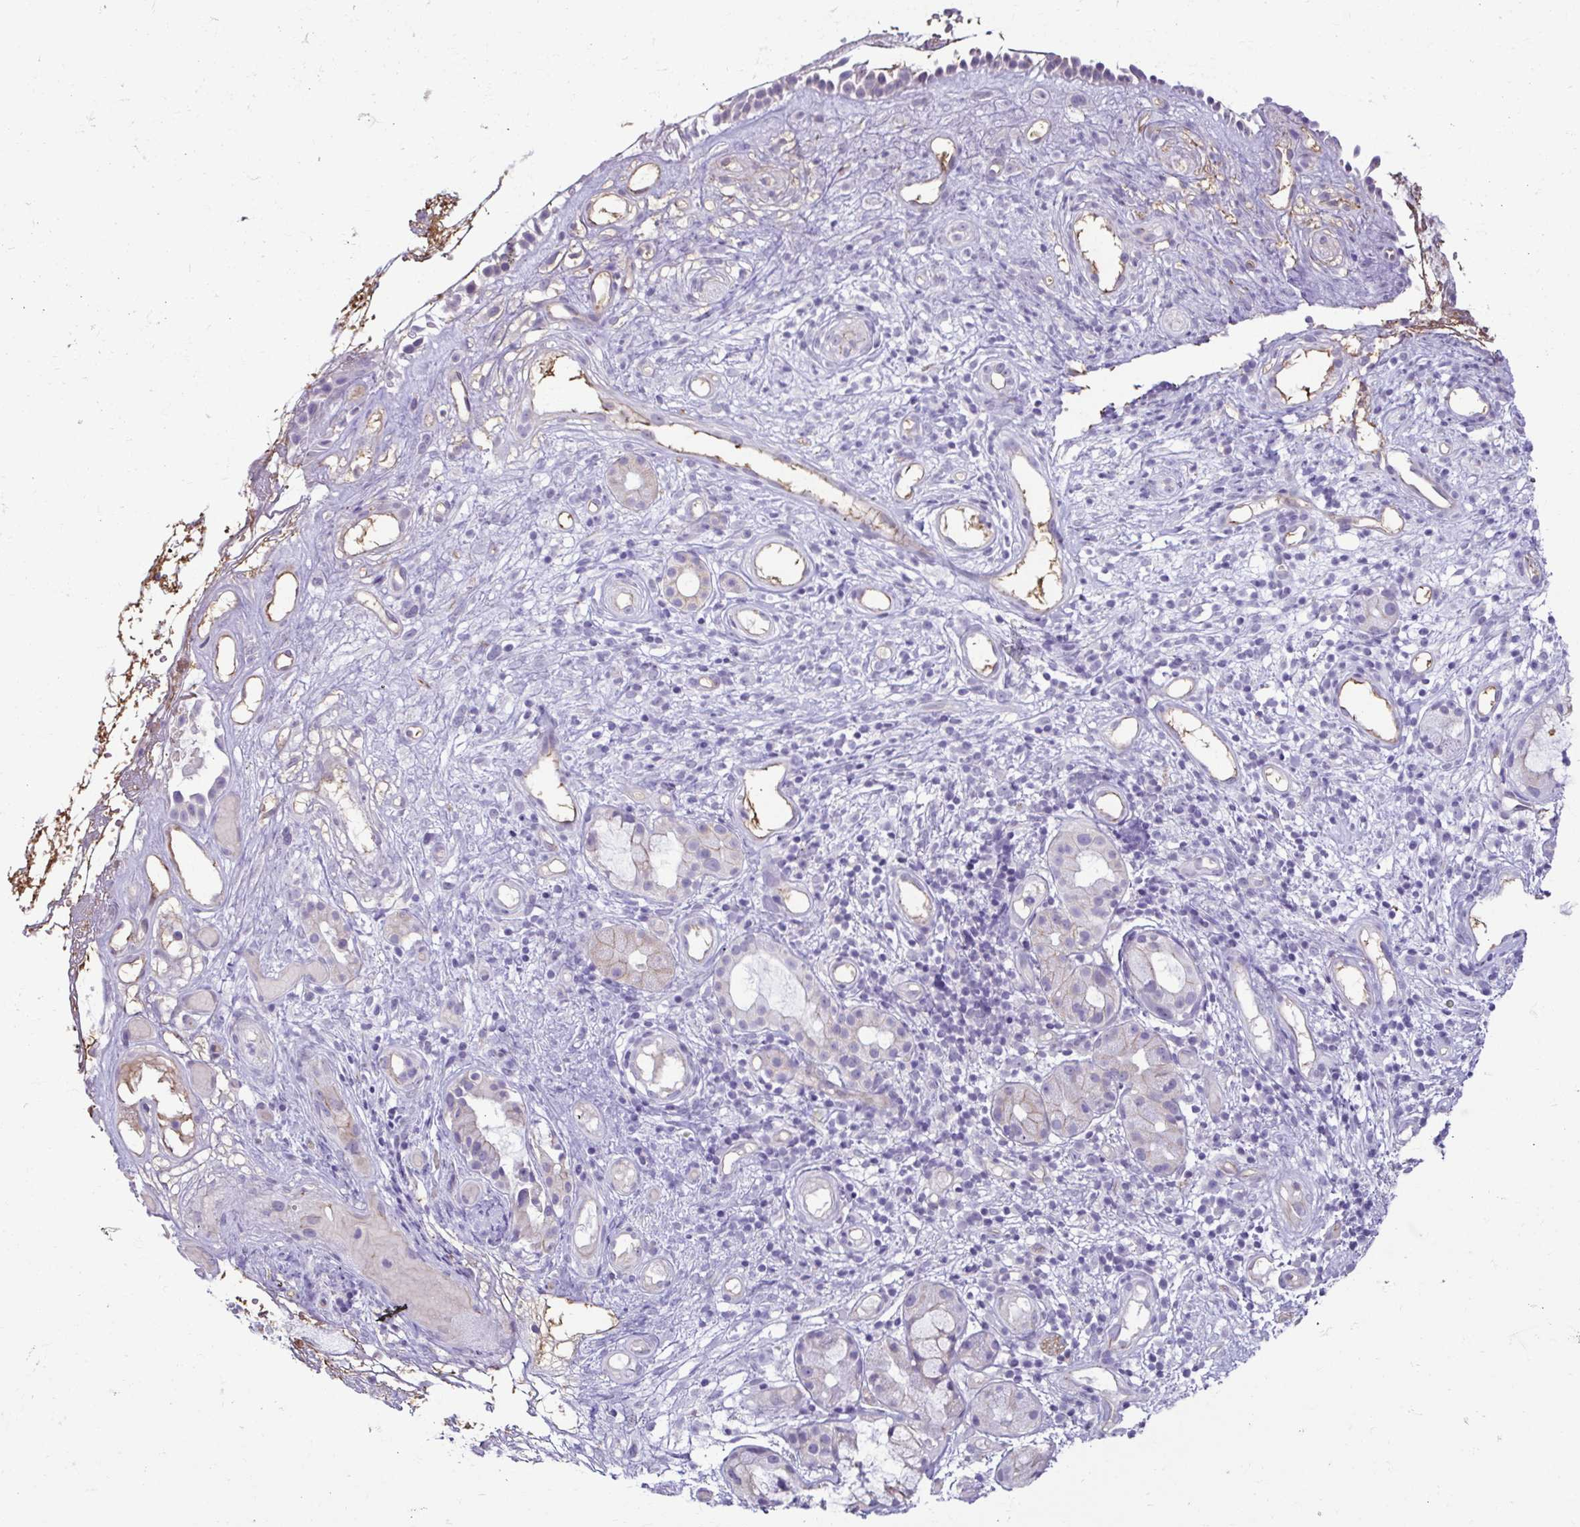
{"staining": {"intensity": "weak", "quantity": "<25%", "location": "cytoplasmic/membranous"}, "tissue": "nasopharynx", "cell_type": "Respiratory epithelial cells", "image_type": "normal", "snomed": [{"axis": "morphology", "description": "Normal tissue, NOS"}, {"axis": "morphology", "description": "Inflammation, NOS"}, {"axis": "topography", "description": "Nasopharynx"}], "caption": "Nasopharynx stained for a protein using immunohistochemistry (IHC) demonstrates no positivity respiratory epithelial cells.", "gene": "CASP14", "patient": {"sex": "male", "age": 54}}